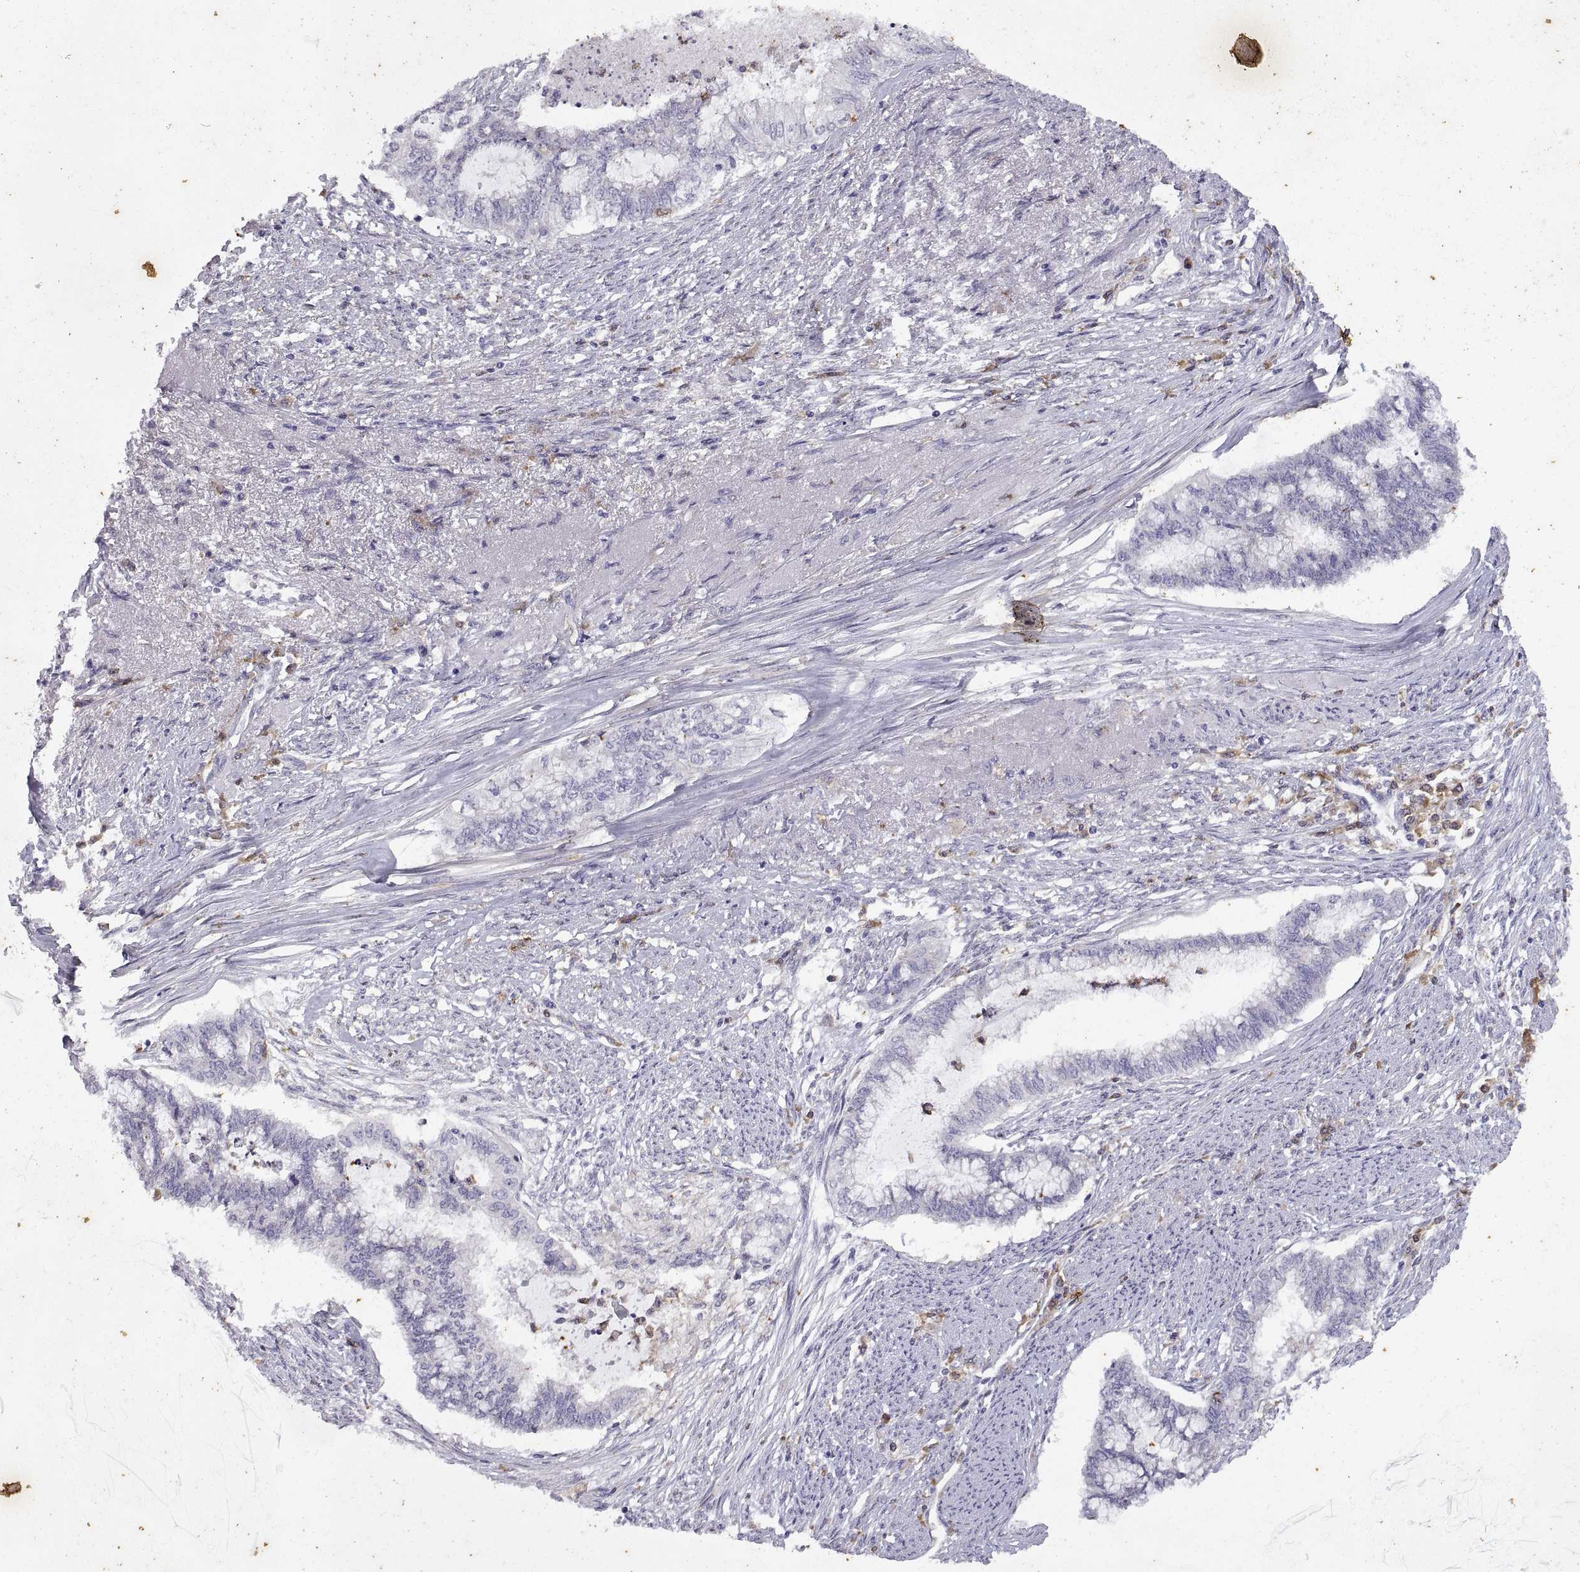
{"staining": {"intensity": "negative", "quantity": "none", "location": "none"}, "tissue": "endometrial cancer", "cell_type": "Tumor cells", "image_type": "cancer", "snomed": [{"axis": "morphology", "description": "Adenocarcinoma, NOS"}, {"axis": "topography", "description": "Endometrium"}], "caption": "Immunohistochemistry of endometrial cancer (adenocarcinoma) shows no staining in tumor cells. Nuclei are stained in blue.", "gene": "DOK3", "patient": {"sex": "female", "age": 79}}